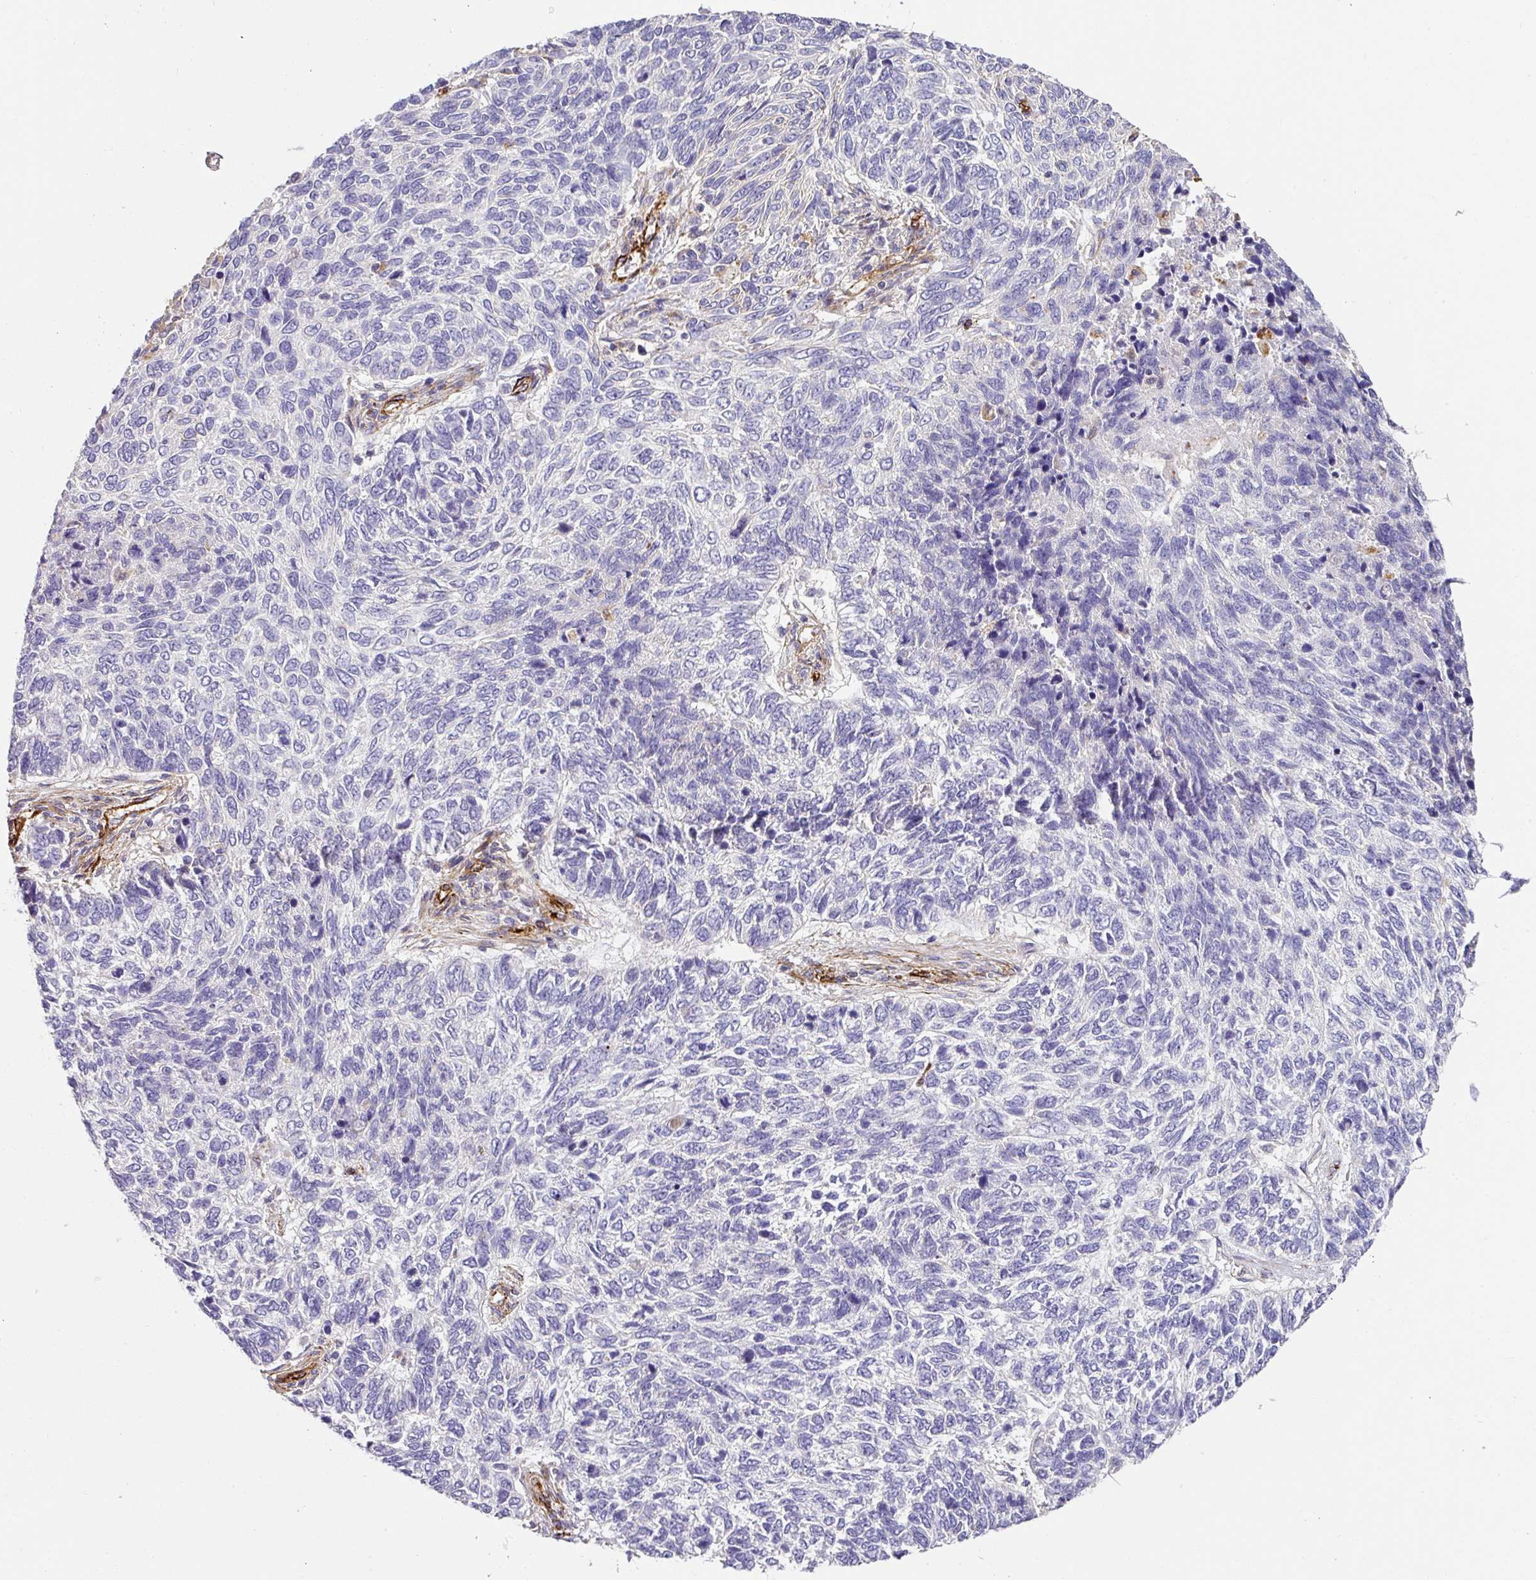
{"staining": {"intensity": "negative", "quantity": "none", "location": "none"}, "tissue": "skin cancer", "cell_type": "Tumor cells", "image_type": "cancer", "snomed": [{"axis": "morphology", "description": "Basal cell carcinoma"}, {"axis": "topography", "description": "Skin"}], "caption": "High magnification brightfield microscopy of basal cell carcinoma (skin) stained with DAB (brown) and counterstained with hematoxylin (blue): tumor cells show no significant positivity.", "gene": "SLC25A17", "patient": {"sex": "female", "age": 65}}